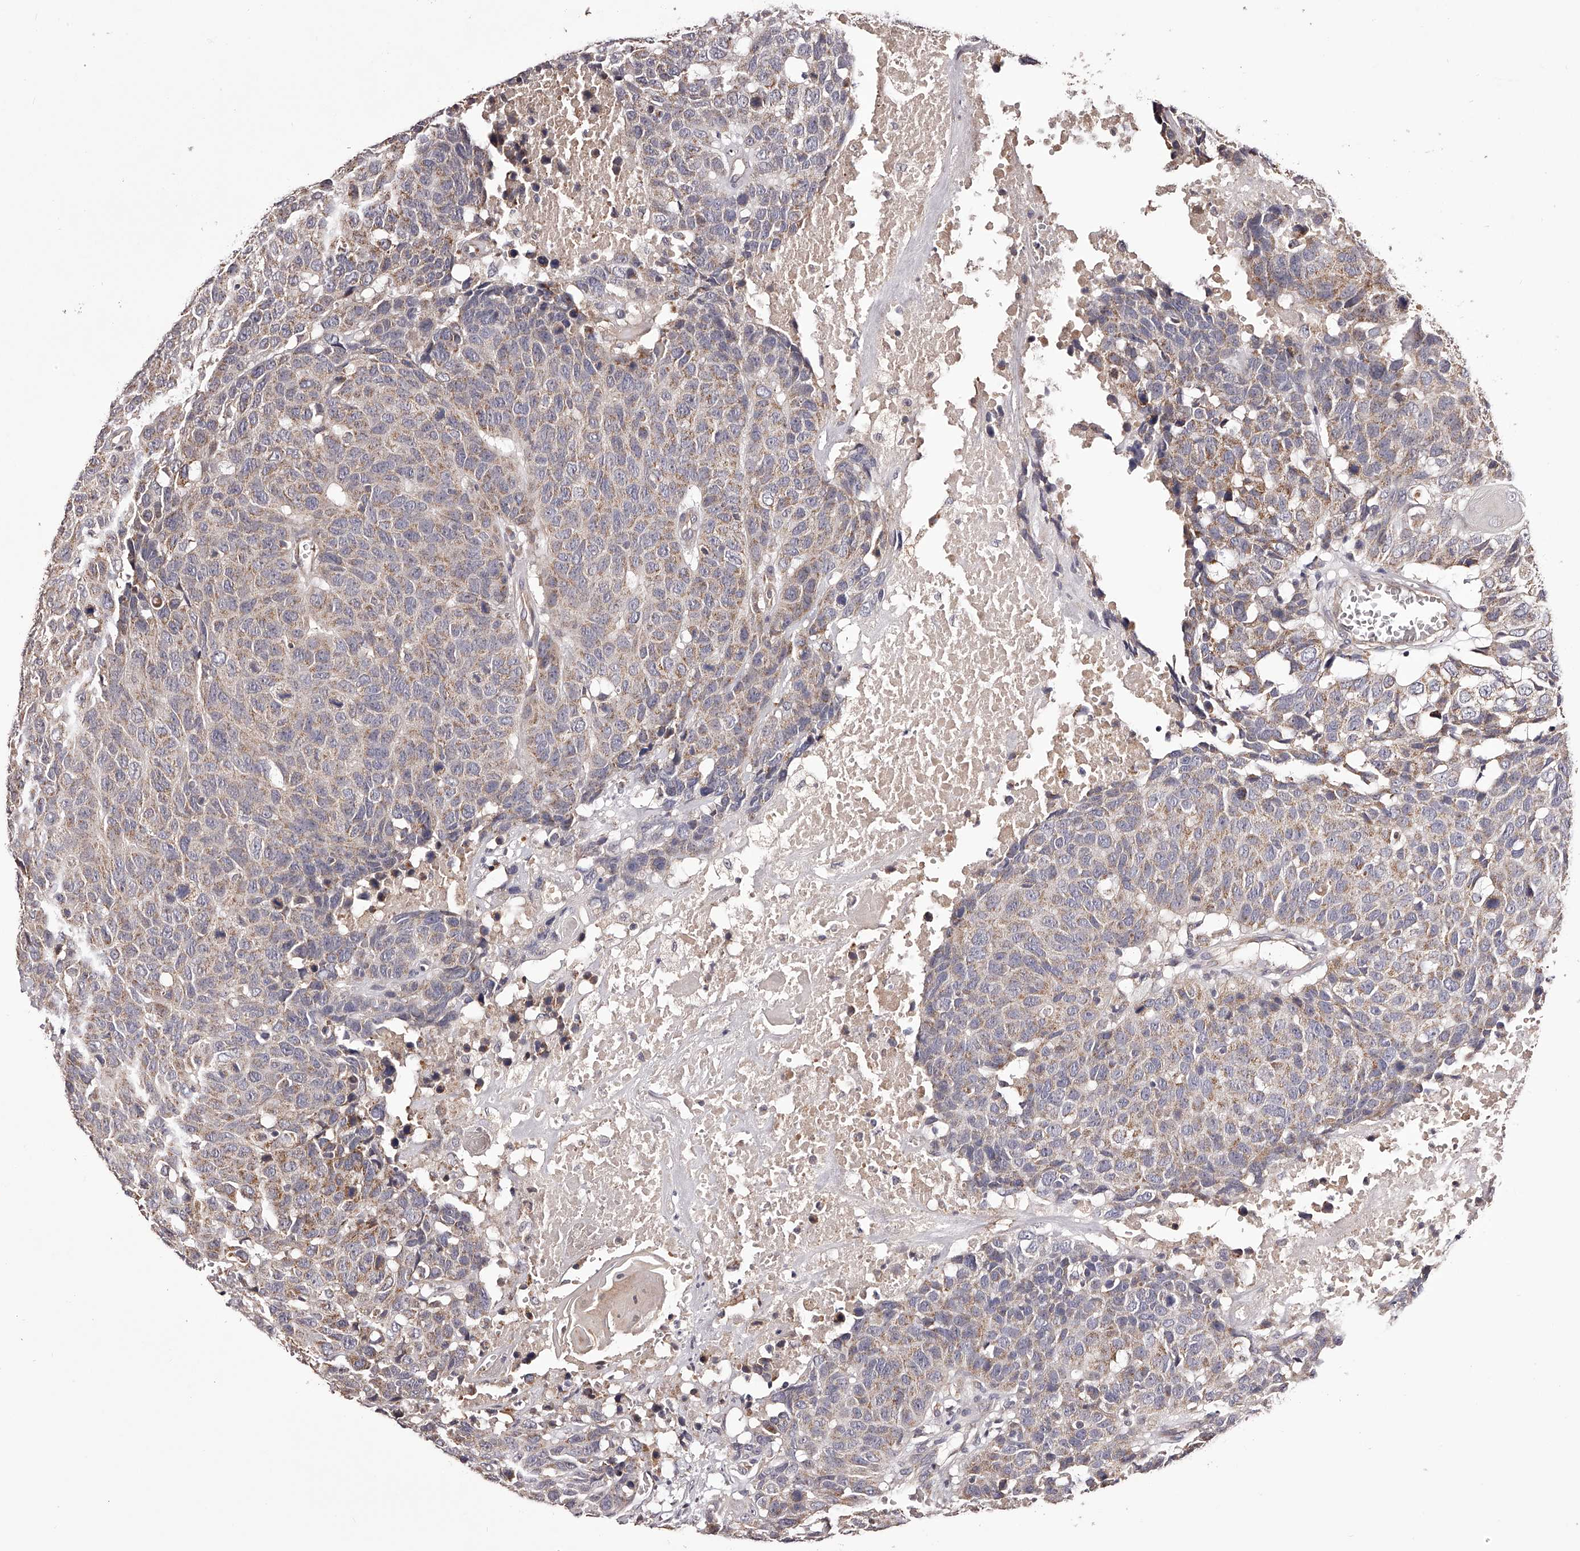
{"staining": {"intensity": "weak", "quantity": ">75%", "location": "cytoplasmic/membranous"}, "tissue": "head and neck cancer", "cell_type": "Tumor cells", "image_type": "cancer", "snomed": [{"axis": "morphology", "description": "Squamous cell carcinoma, NOS"}, {"axis": "topography", "description": "Head-Neck"}], "caption": "Protein expression by IHC demonstrates weak cytoplasmic/membranous expression in about >75% of tumor cells in head and neck cancer.", "gene": "ODF2L", "patient": {"sex": "male", "age": 66}}